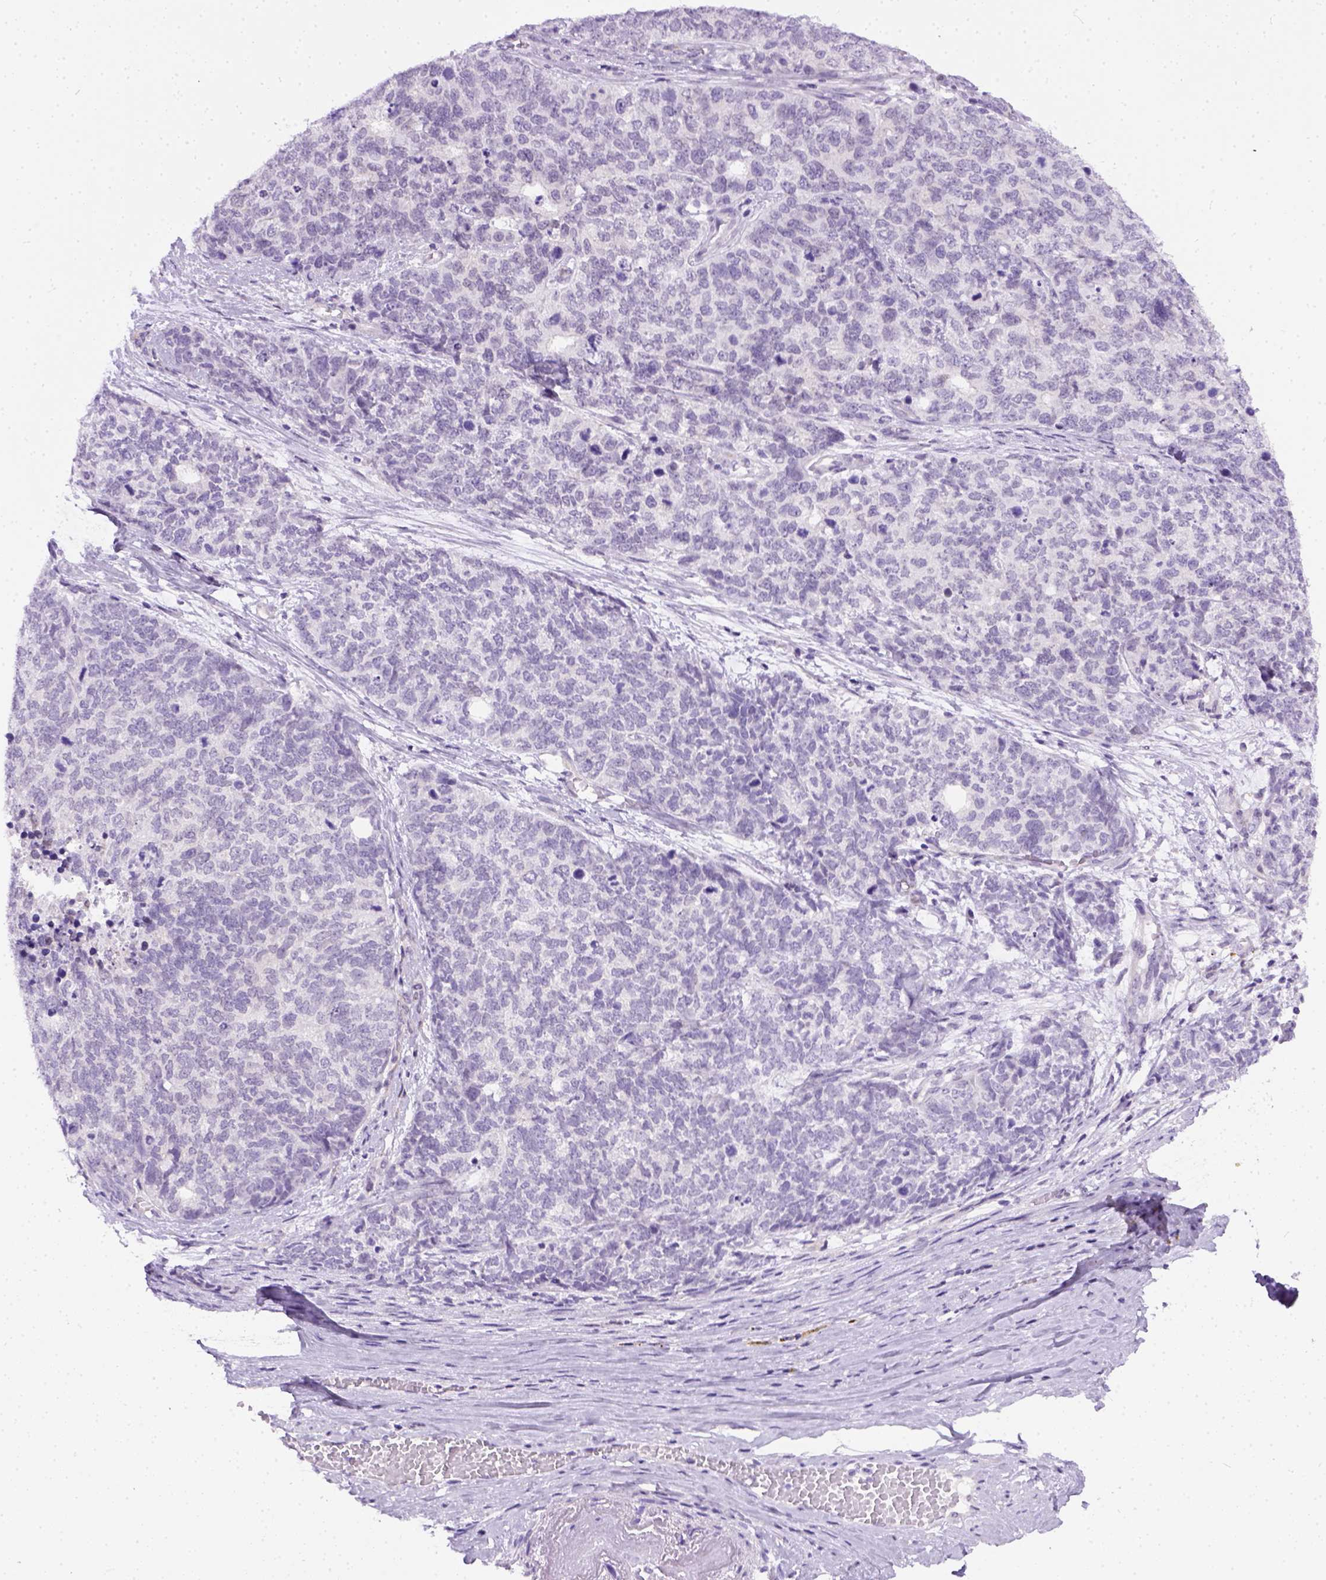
{"staining": {"intensity": "negative", "quantity": "none", "location": "none"}, "tissue": "cervical cancer", "cell_type": "Tumor cells", "image_type": "cancer", "snomed": [{"axis": "morphology", "description": "Squamous cell carcinoma, NOS"}, {"axis": "topography", "description": "Cervix"}], "caption": "Human cervical cancer (squamous cell carcinoma) stained for a protein using IHC shows no staining in tumor cells.", "gene": "FAM184B", "patient": {"sex": "female", "age": 63}}